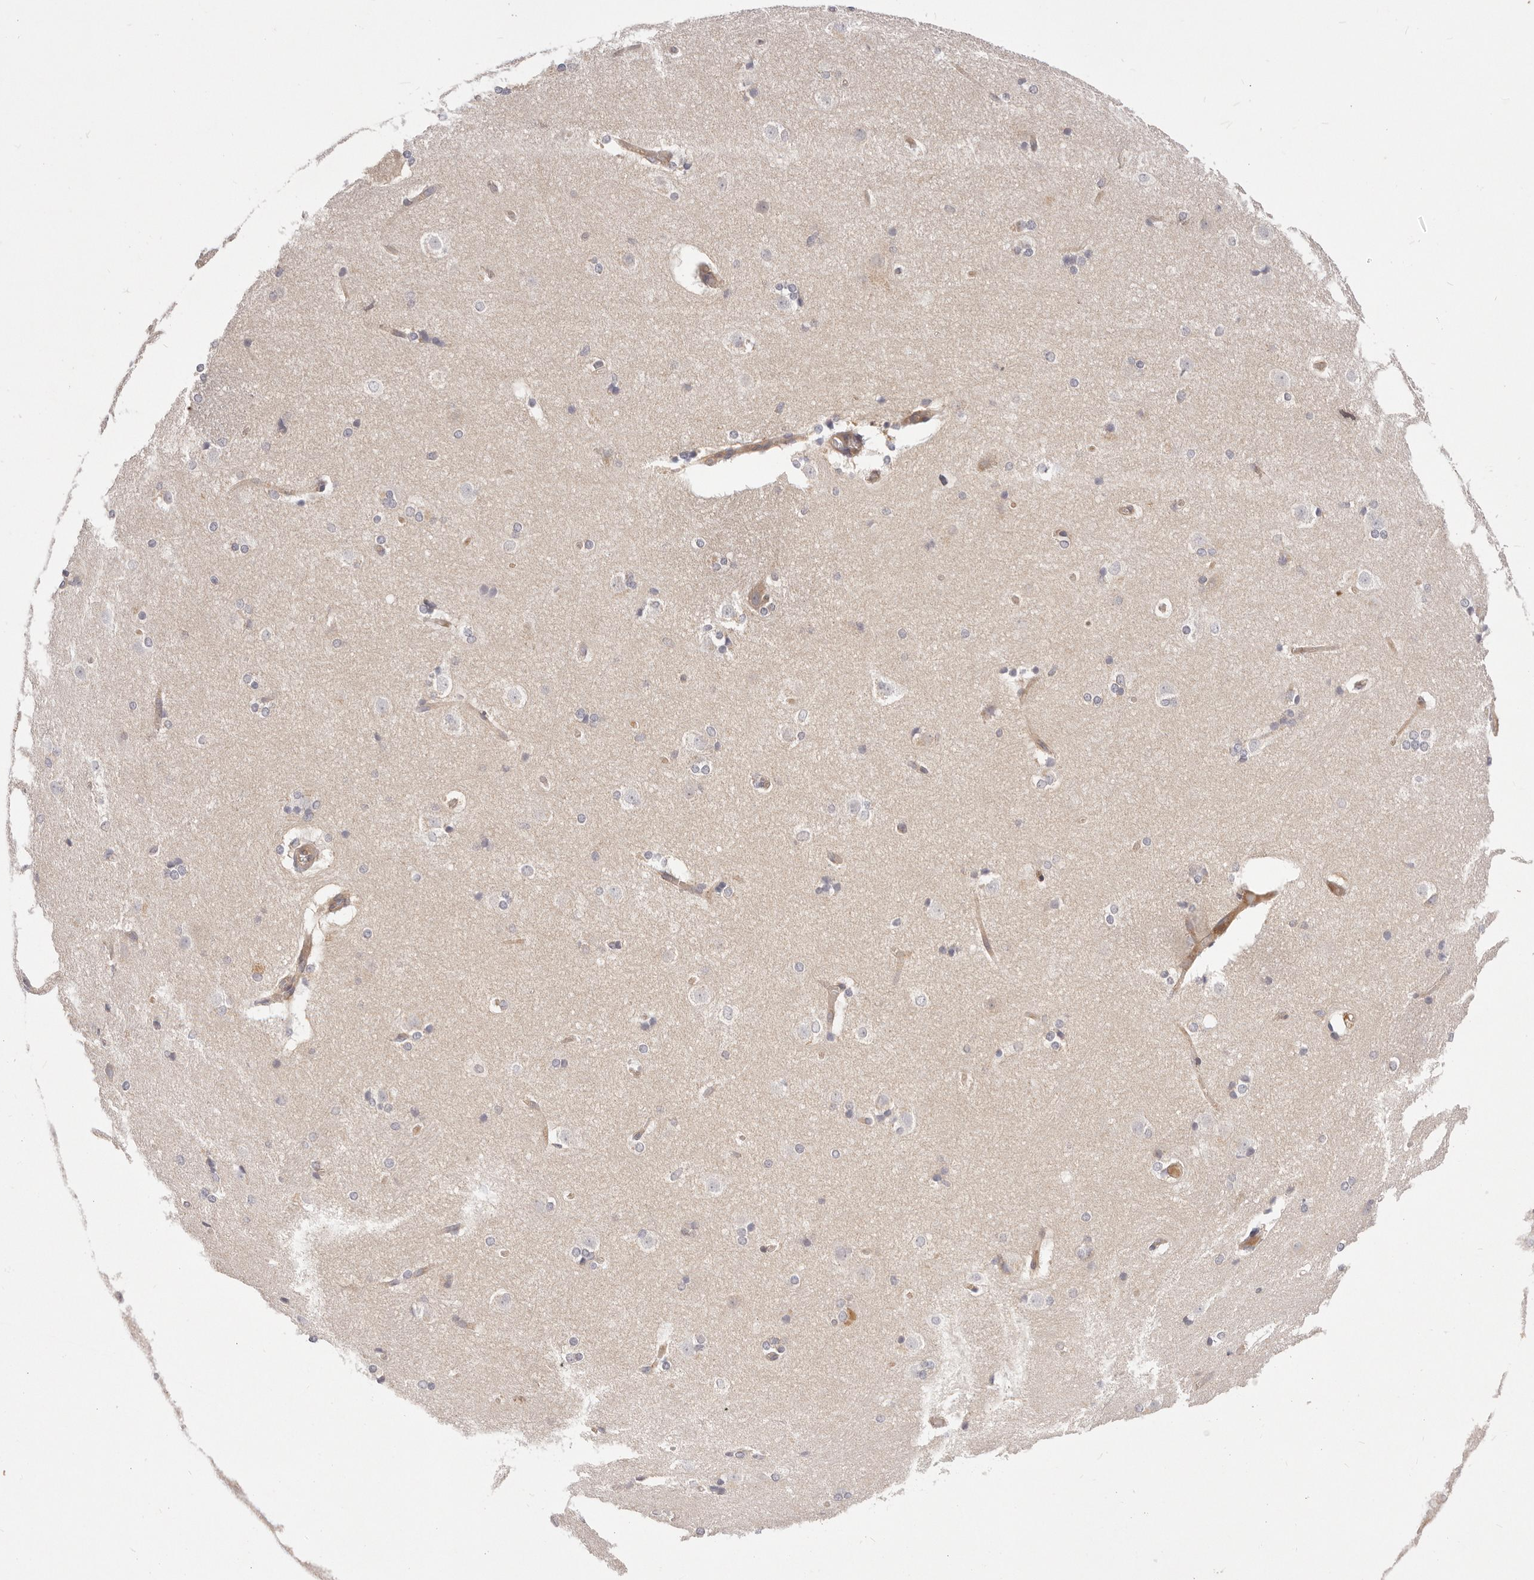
{"staining": {"intensity": "negative", "quantity": "none", "location": "none"}, "tissue": "caudate", "cell_type": "Glial cells", "image_type": "normal", "snomed": [{"axis": "morphology", "description": "Normal tissue, NOS"}, {"axis": "topography", "description": "Lateral ventricle wall"}], "caption": "Immunohistochemistry (IHC) photomicrograph of unremarkable human caudate stained for a protein (brown), which exhibits no expression in glial cells.", "gene": "KCMF1", "patient": {"sex": "female", "age": 19}}